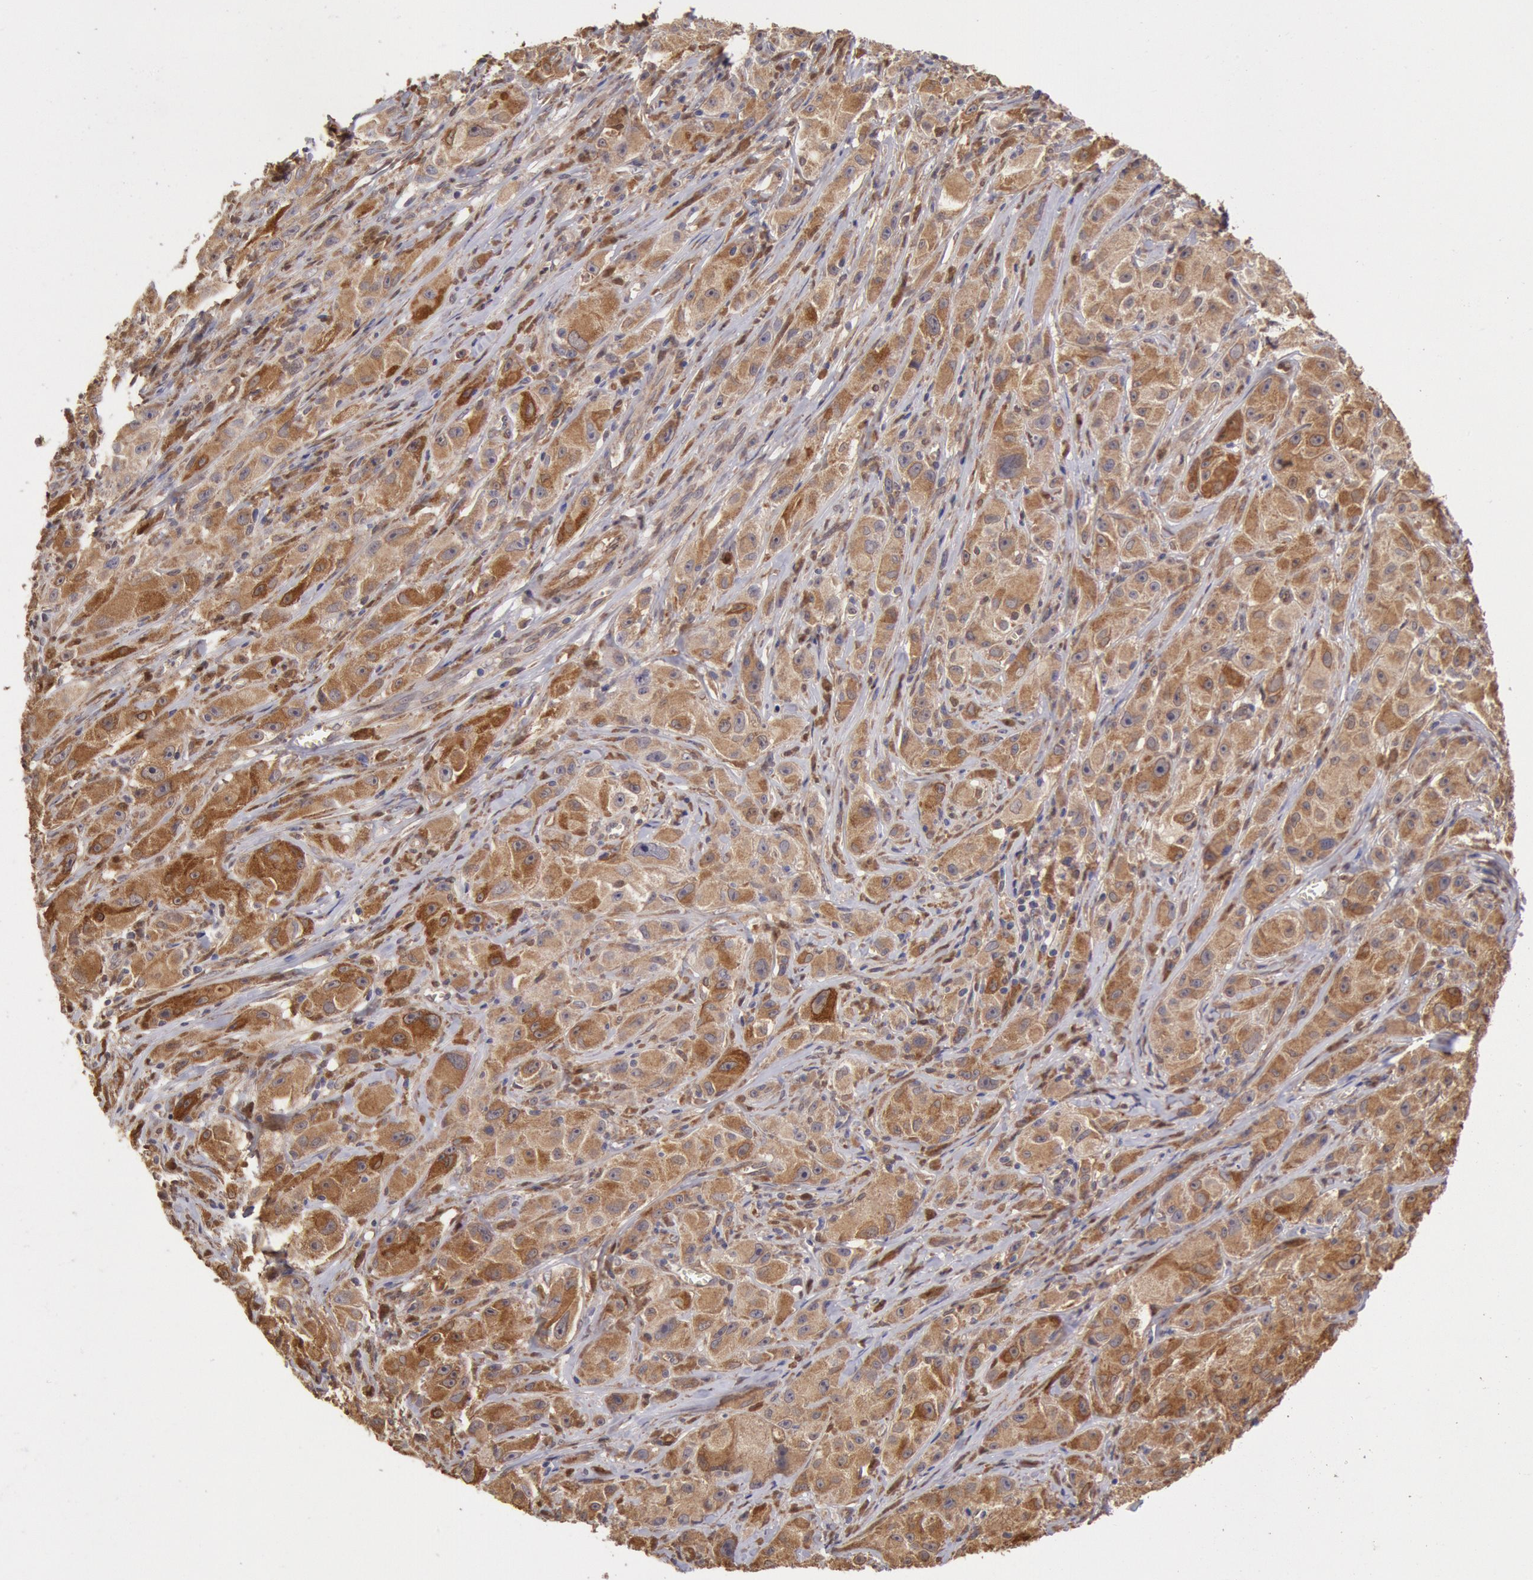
{"staining": {"intensity": "strong", "quantity": ">75%", "location": "cytoplasmic/membranous"}, "tissue": "melanoma", "cell_type": "Tumor cells", "image_type": "cancer", "snomed": [{"axis": "morphology", "description": "Malignant melanoma, NOS"}, {"axis": "topography", "description": "Skin"}], "caption": "Immunohistochemistry (IHC) image of melanoma stained for a protein (brown), which demonstrates high levels of strong cytoplasmic/membranous expression in approximately >75% of tumor cells.", "gene": "COMT", "patient": {"sex": "male", "age": 56}}